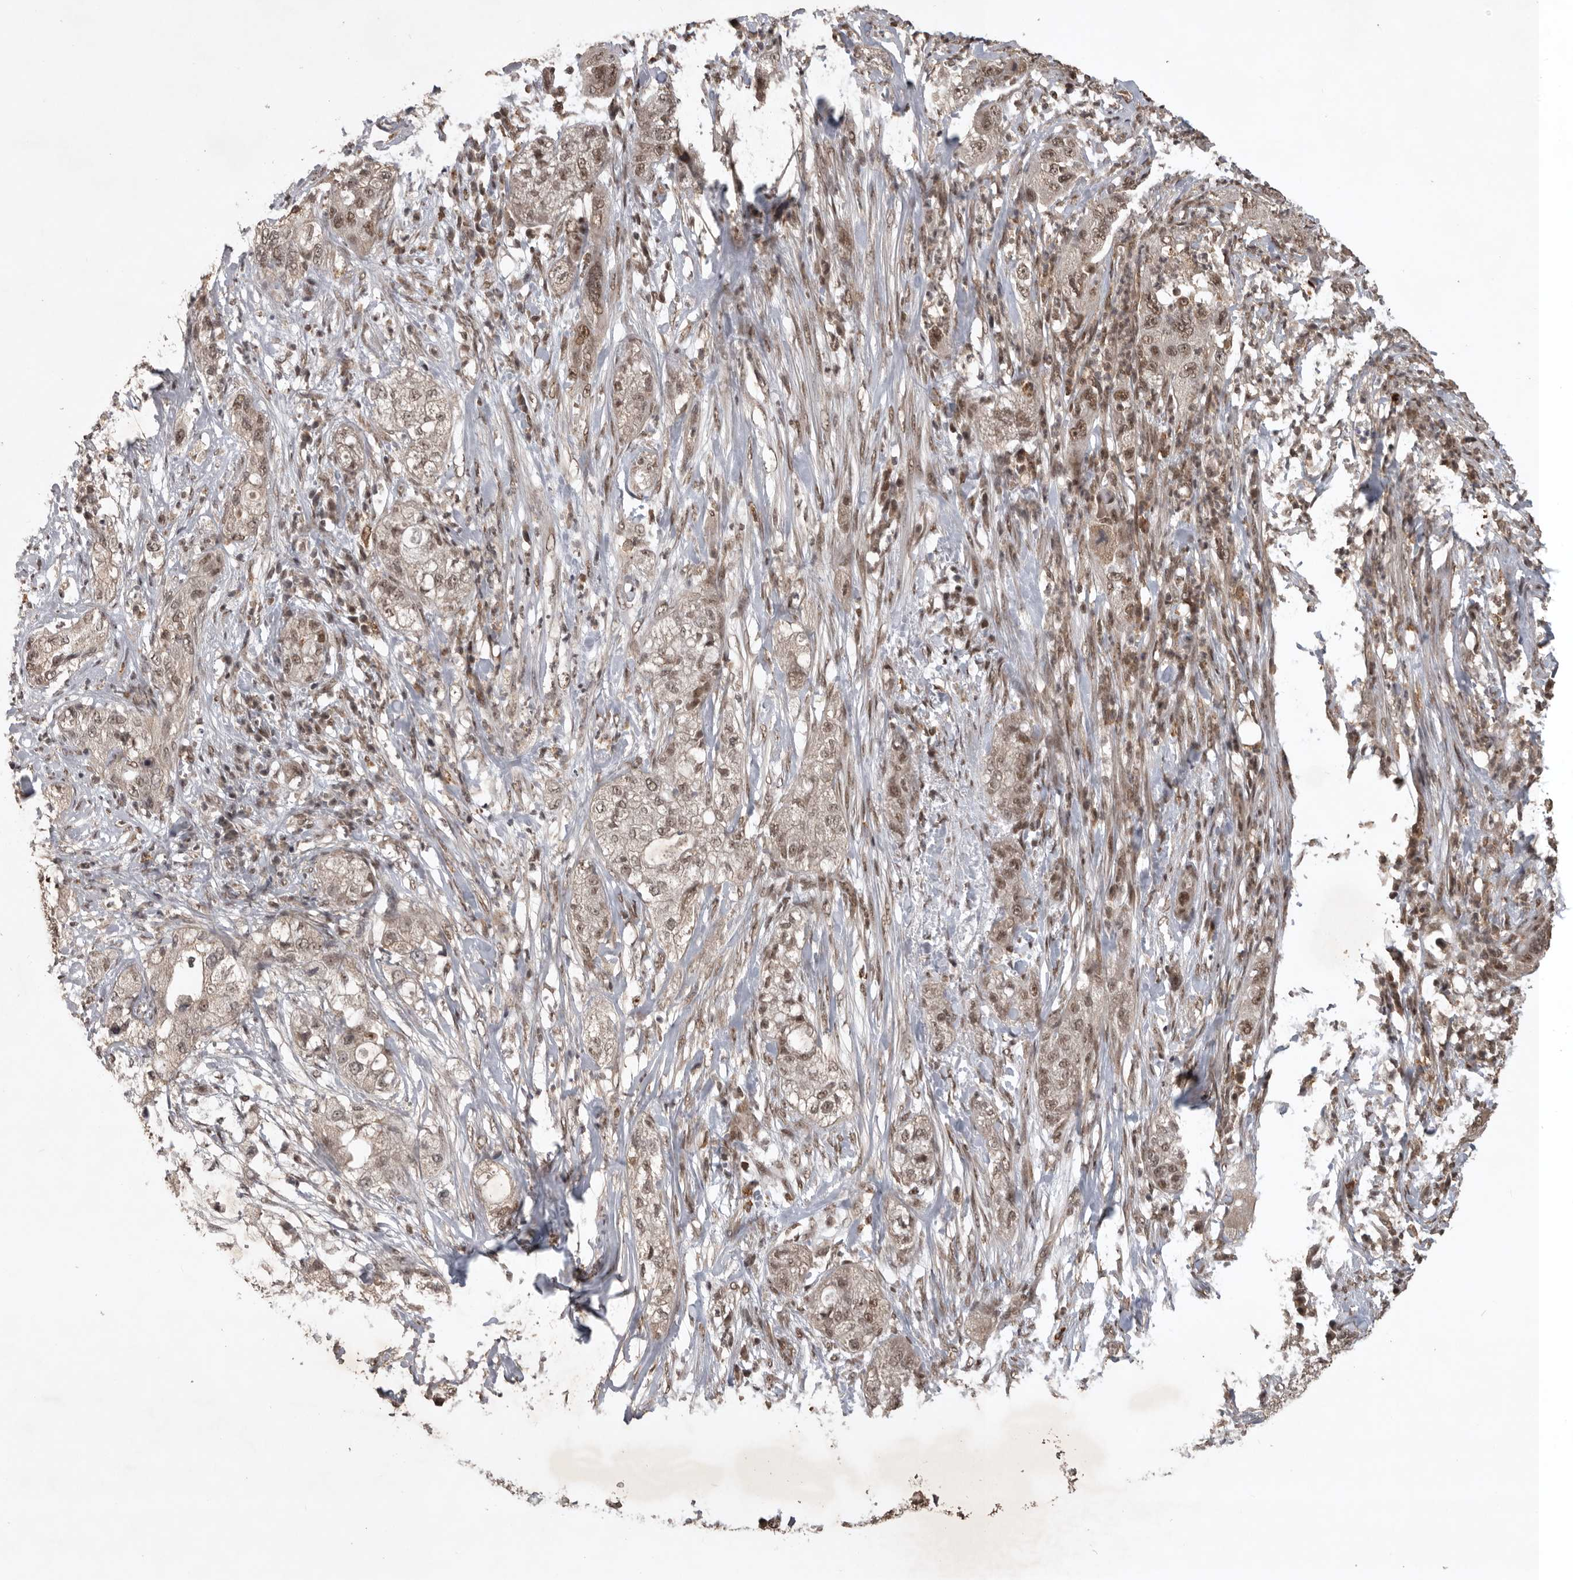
{"staining": {"intensity": "moderate", "quantity": ">75%", "location": "nuclear"}, "tissue": "pancreatic cancer", "cell_type": "Tumor cells", "image_type": "cancer", "snomed": [{"axis": "morphology", "description": "Adenocarcinoma, NOS"}, {"axis": "topography", "description": "Pancreas"}], "caption": "Moderate nuclear staining for a protein is seen in approximately >75% of tumor cells of pancreatic cancer using immunohistochemistry.", "gene": "CBLL1", "patient": {"sex": "female", "age": 78}}